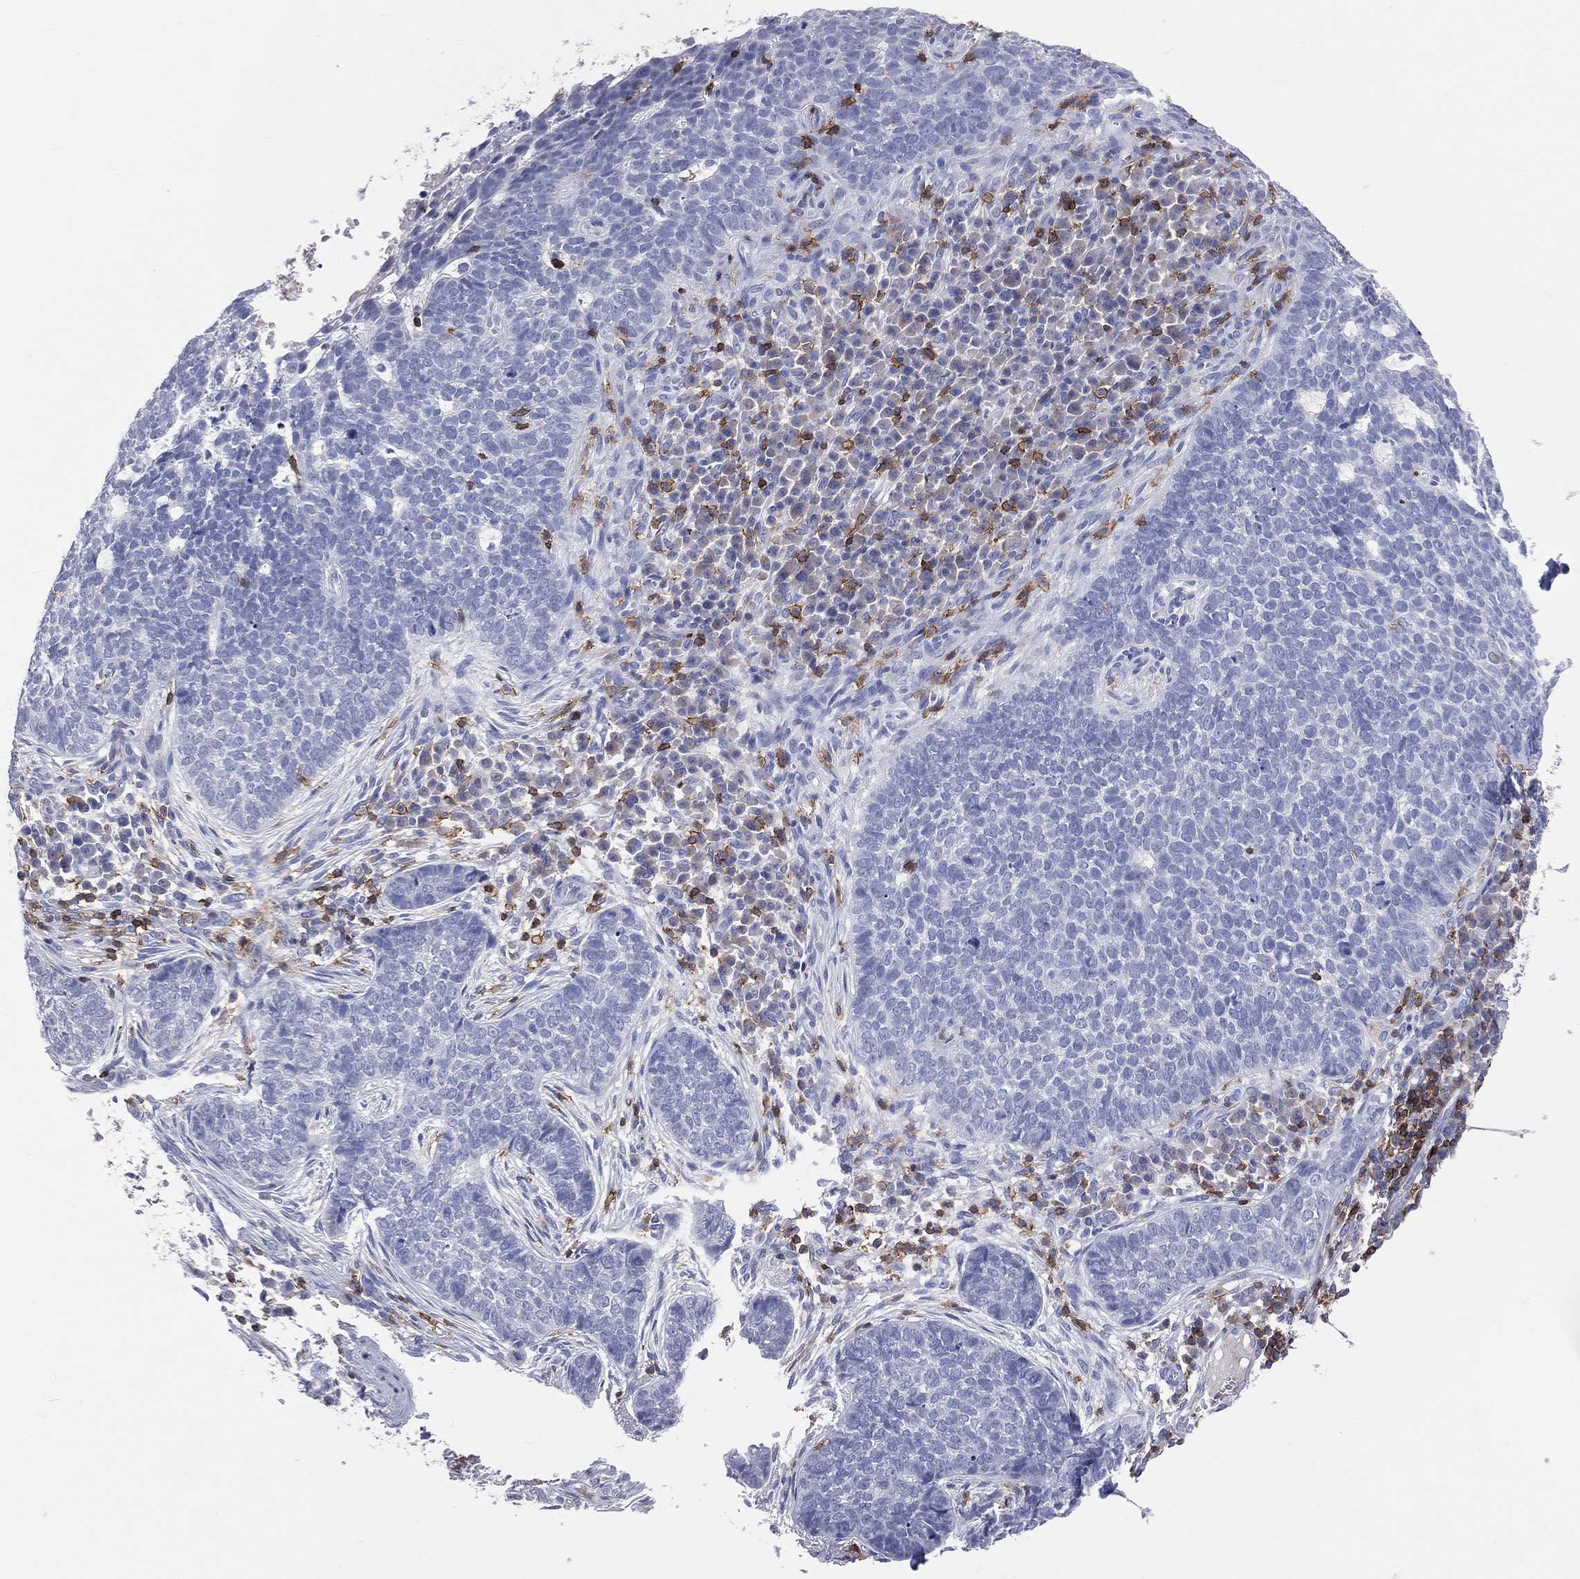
{"staining": {"intensity": "negative", "quantity": "none", "location": "none"}, "tissue": "skin cancer", "cell_type": "Tumor cells", "image_type": "cancer", "snomed": [{"axis": "morphology", "description": "Basal cell carcinoma"}, {"axis": "topography", "description": "Skin"}], "caption": "Tumor cells show no significant staining in skin basal cell carcinoma. (Brightfield microscopy of DAB (3,3'-diaminobenzidine) IHC at high magnification).", "gene": "LAT", "patient": {"sex": "female", "age": 69}}